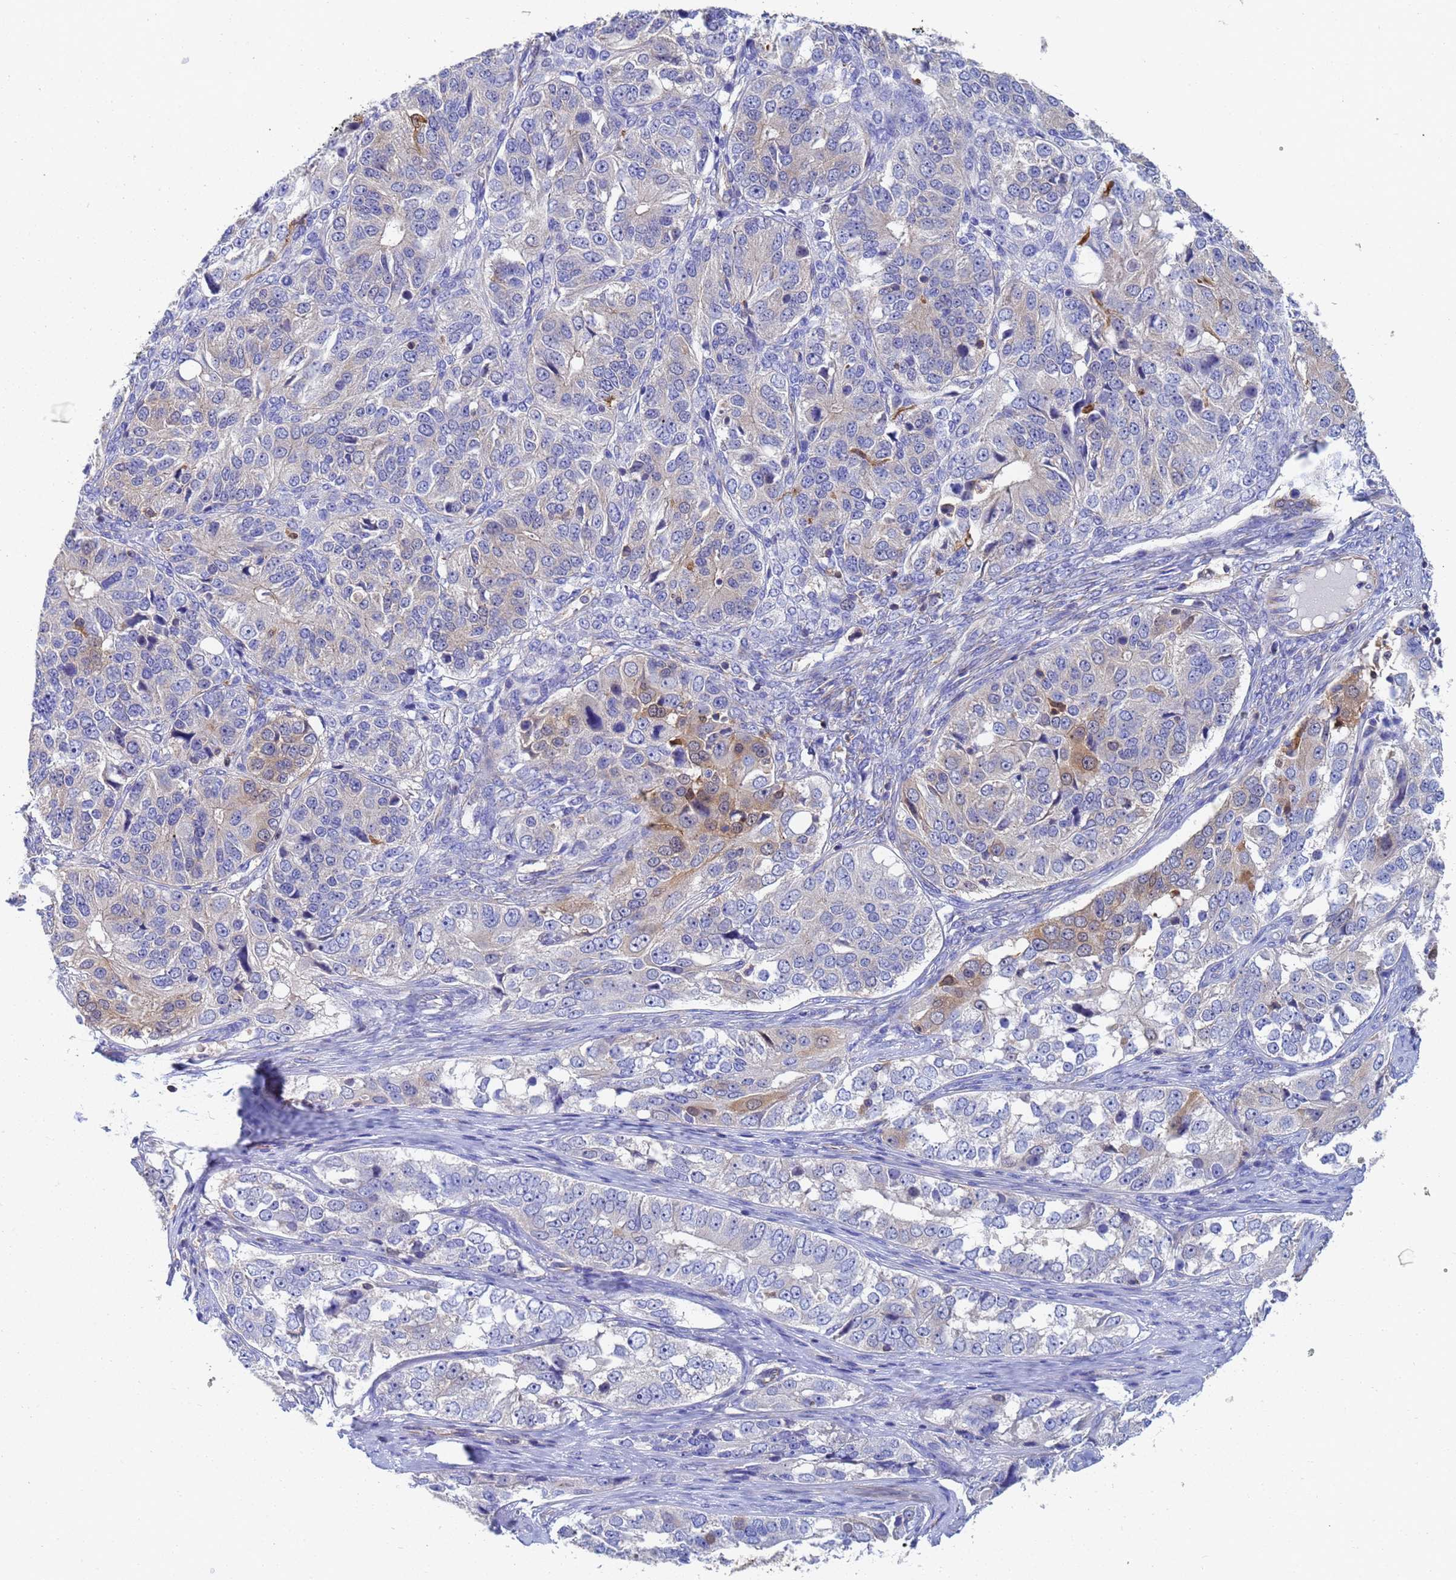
{"staining": {"intensity": "moderate", "quantity": "<25%", "location": "cytoplasmic/membranous"}, "tissue": "ovarian cancer", "cell_type": "Tumor cells", "image_type": "cancer", "snomed": [{"axis": "morphology", "description": "Carcinoma, endometroid"}, {"axis": "topography", "description": "Ovary"}], "caption": "Human endometroid carcinoma (ovarian) stained with a brown dye reveals moderate cytoplasmic/membranous positive staining in approximately <25% of tumor cells.", "gene": "GCHFR", "patient": {"sex": "female", "age": 51}}